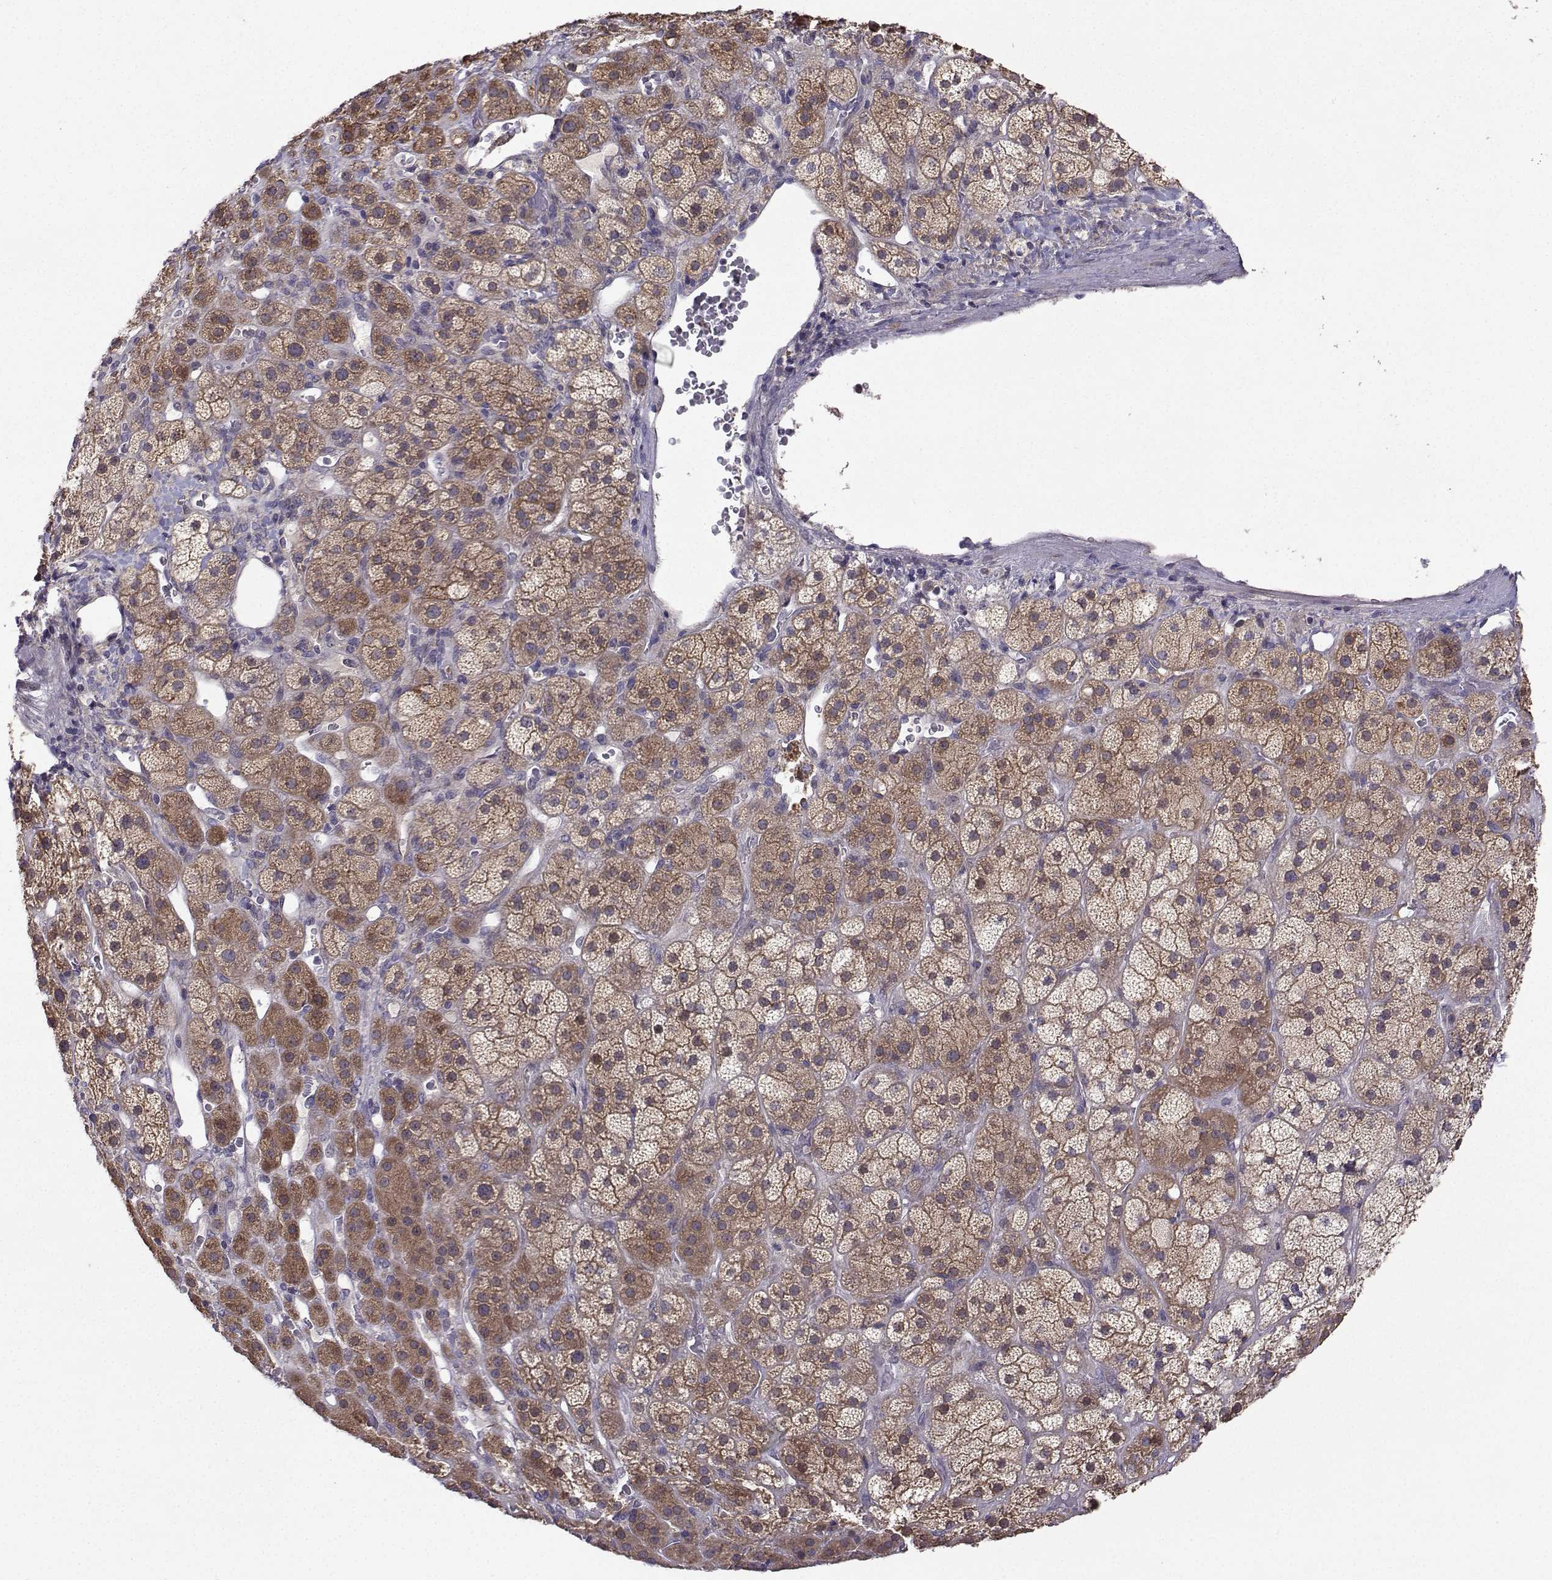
{"staining": {"intensity": "moderate", "quantity": "25%-75%", "location": "cytoplasmic/membranous"}, "tissue": "adrenal gland", "cell_type": "Glandular cells", "image_type": "normal", "snomed": [{"axis": "morphology", "description": "Normal tissue, NOS"}, {"axis": "topography", "description": "Adrenal gland"}], "caption": "High-magnification brightfield microscopy of benign adrenal gland stained with DAB (3,3'-diaminobenzidine) (brown) and counterstained with hematoxylin (blue). glandular cells exhibit moderate cytoplasmic/membranous staining is present in about25%-75% of cells. The staining is performed using DAB (3,3'-diaminobenzidine) brown chromogen to label protein expression. The nuclei are counter-stained blue using hematoxylin.", "gene": "STXBP5", "patient": {"sex": "male", "age": 57}}